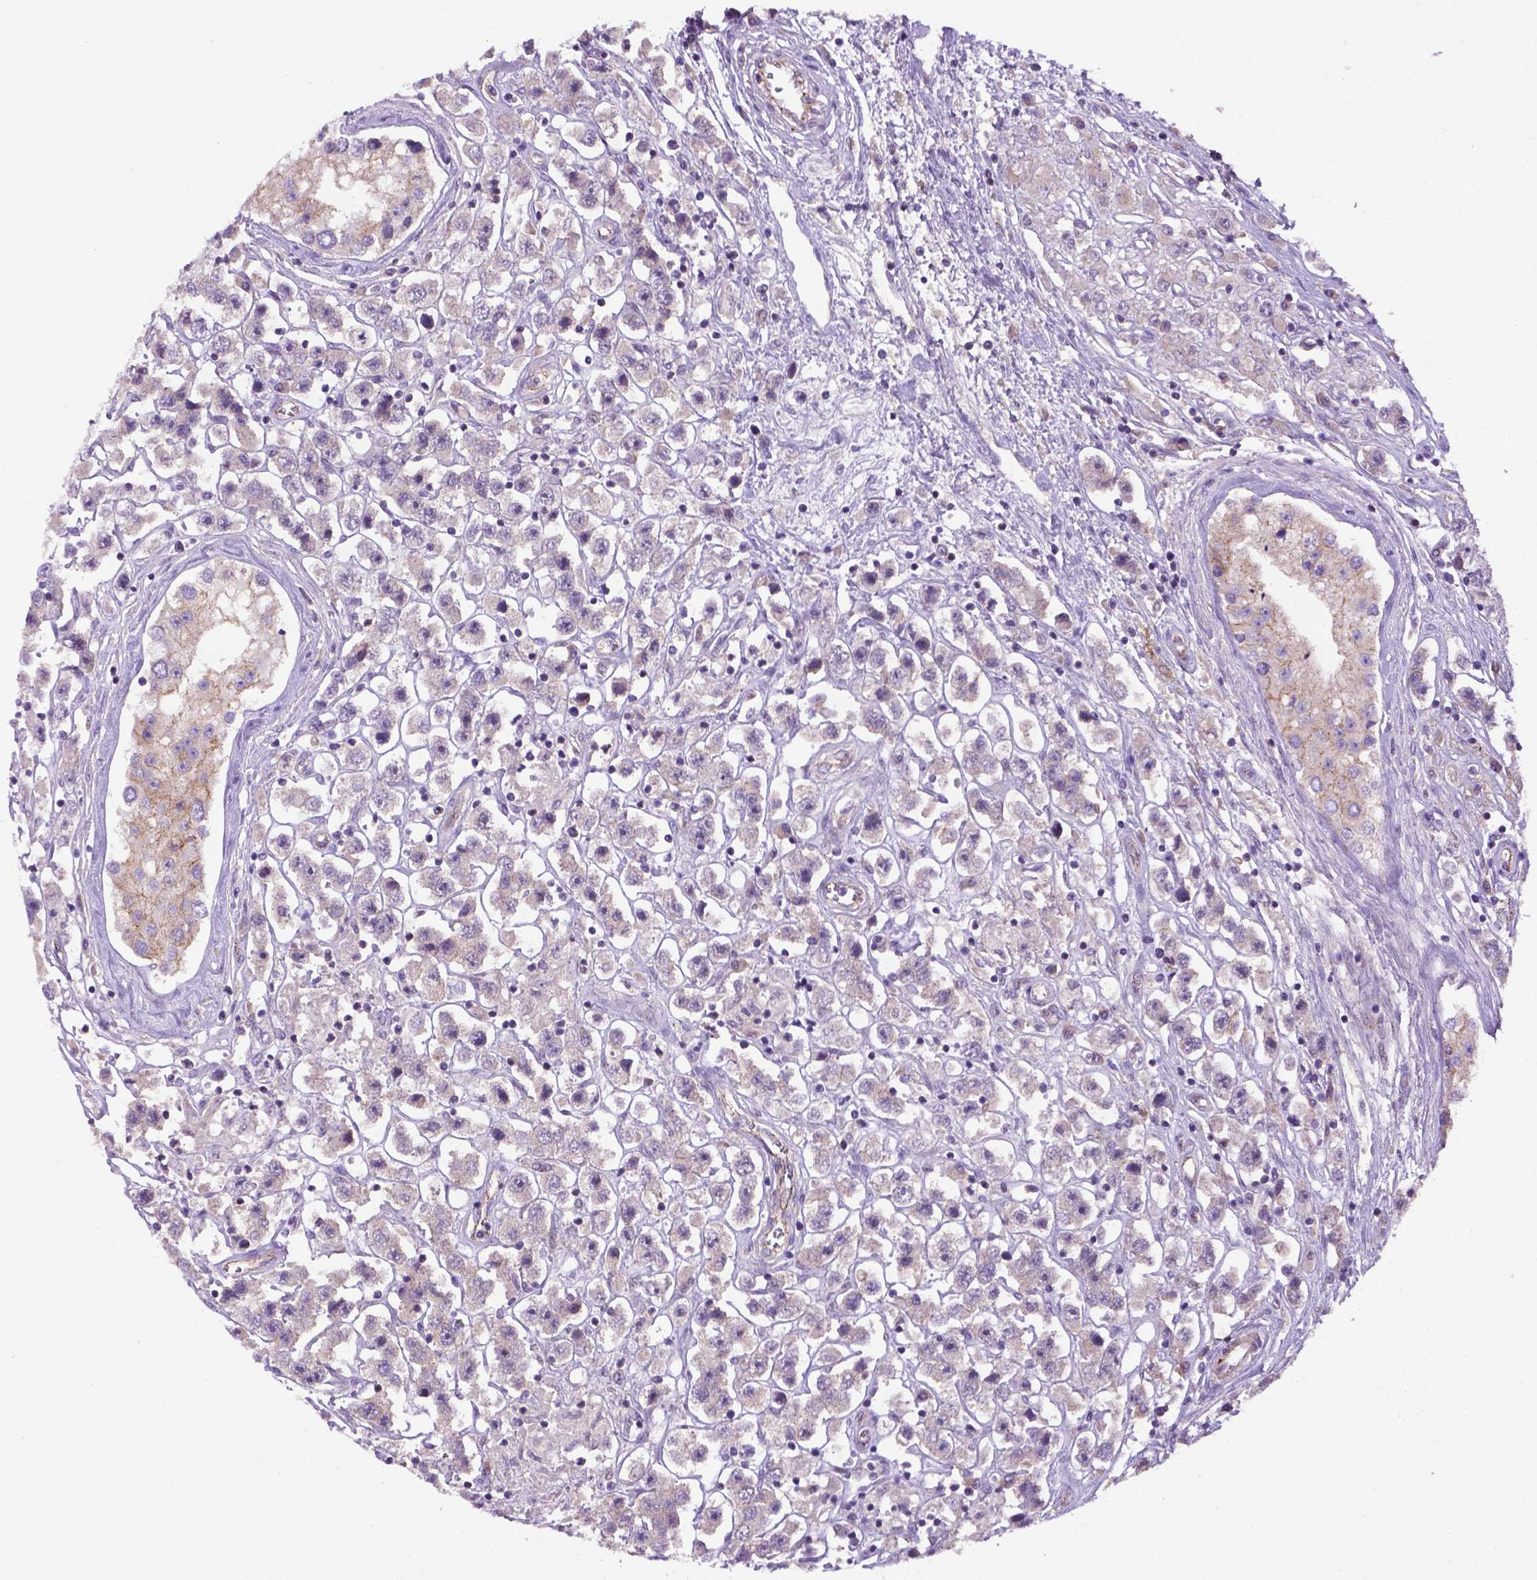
{"staining": {"intensity": "negative", "quantity": "none", "location": "none"}, "tissue": "testis cancer", "cell_type": "Tumor cells", "image_type": "cancer", "snomed": [{"axis": "morphology", "description": "Seminoma, NOS"}, {"axis": "topography", "description": "Testis"}], "caption": "This is a histopathology image of IHC staining of seminoma (testis), which shows no staining in tumor cells.", "gene": "CCER2", "patient": {"sex": "male", "age": 45}}